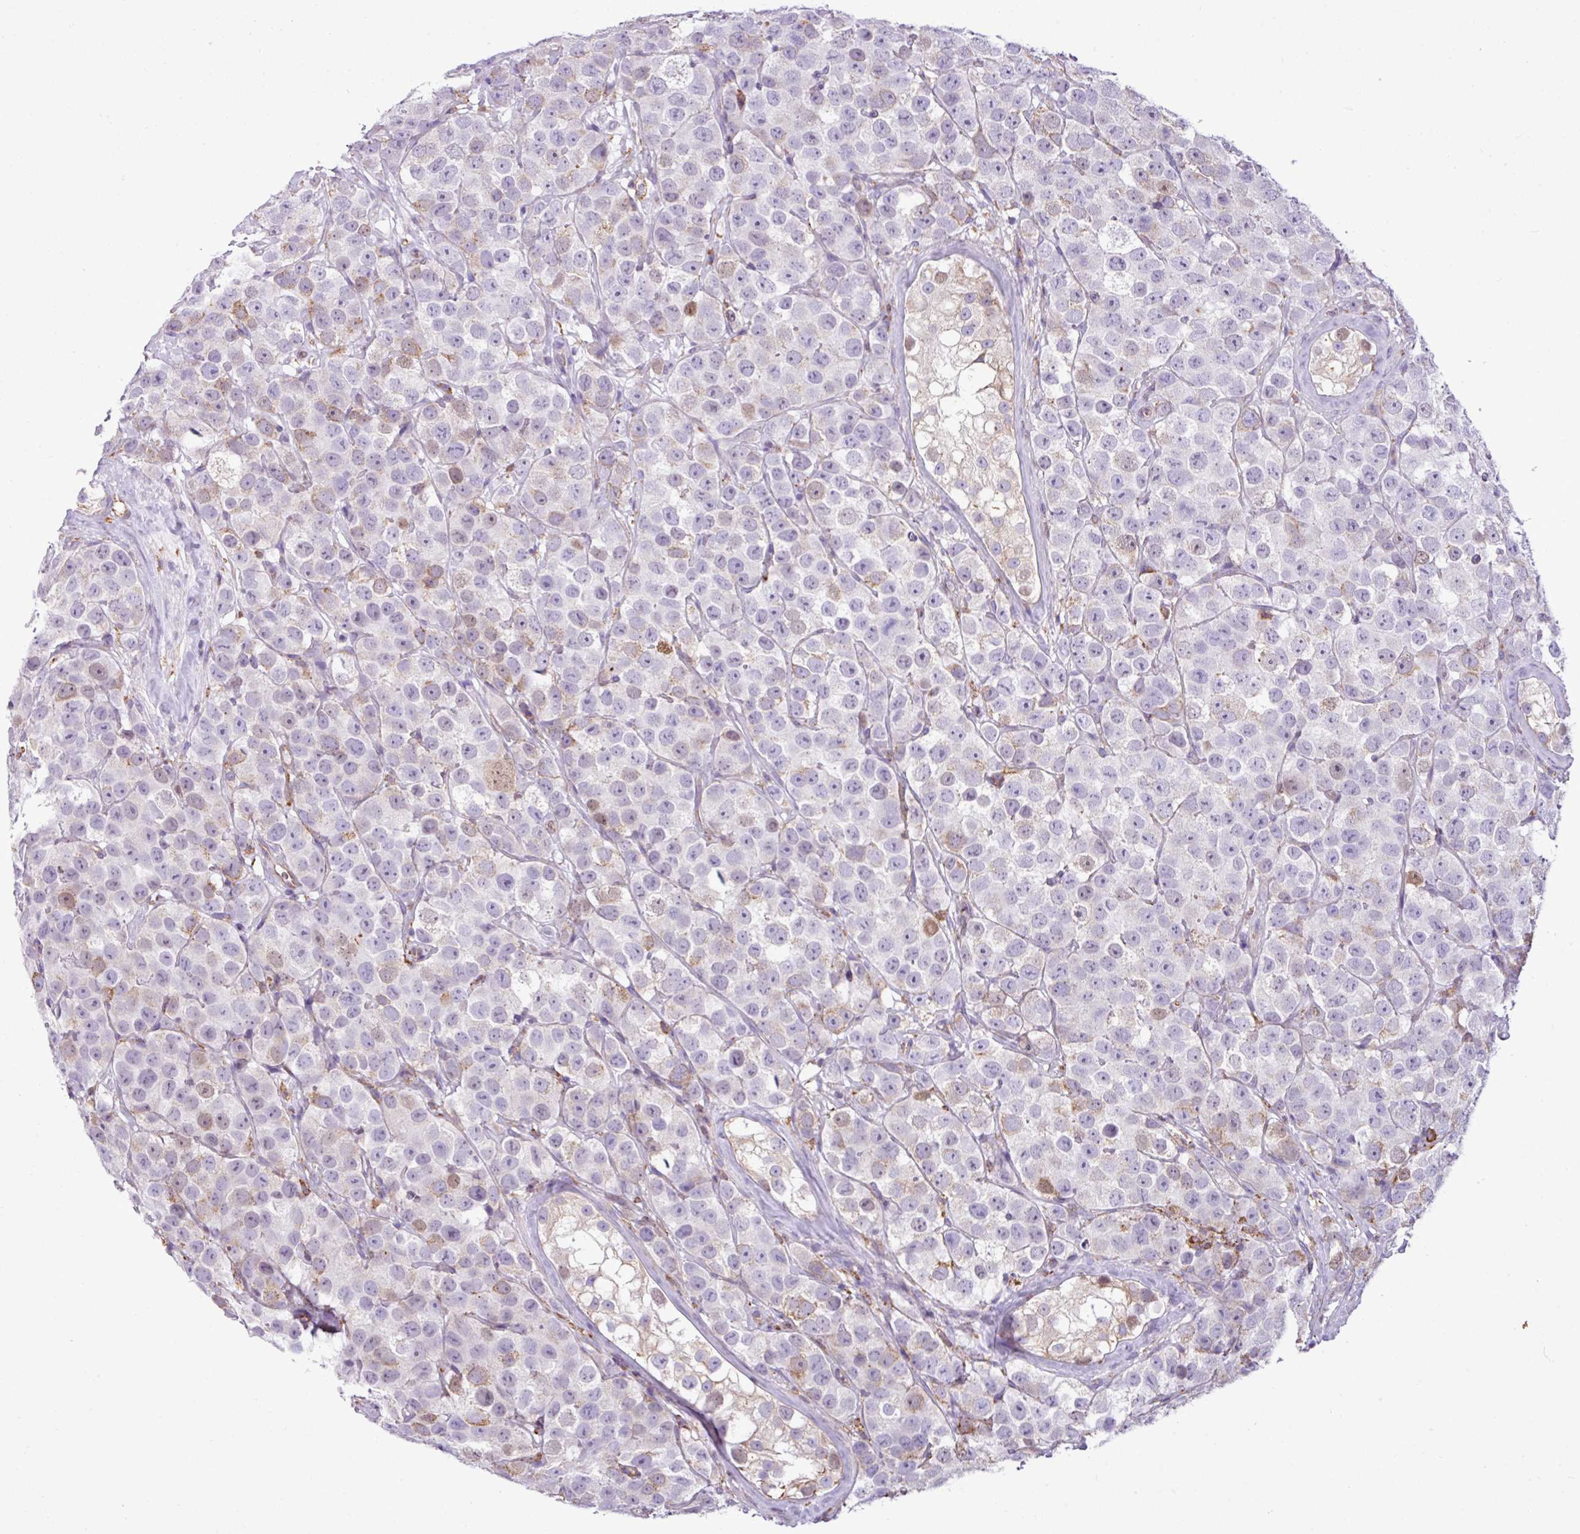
{"staining": {"intensity": "weak", "quantity": "<25%", "location": "cytoplasmic/membranous"}, "tissue": "testis cancer", "cell_type": "Tumor cells", "image_type": "cancer", "snomed": [{"axis": "morphology", "description": "Seminoma, NOS"}, {"axis": "topography", "description": "Testis"}], "caption": "The immunohistochemistry (IHC) histopathology image has no significant staining in tumor cells of testis seminoma tissue.", "gene": "ZSCAN5A", "patient": {"sex": "male", "age": 28}}